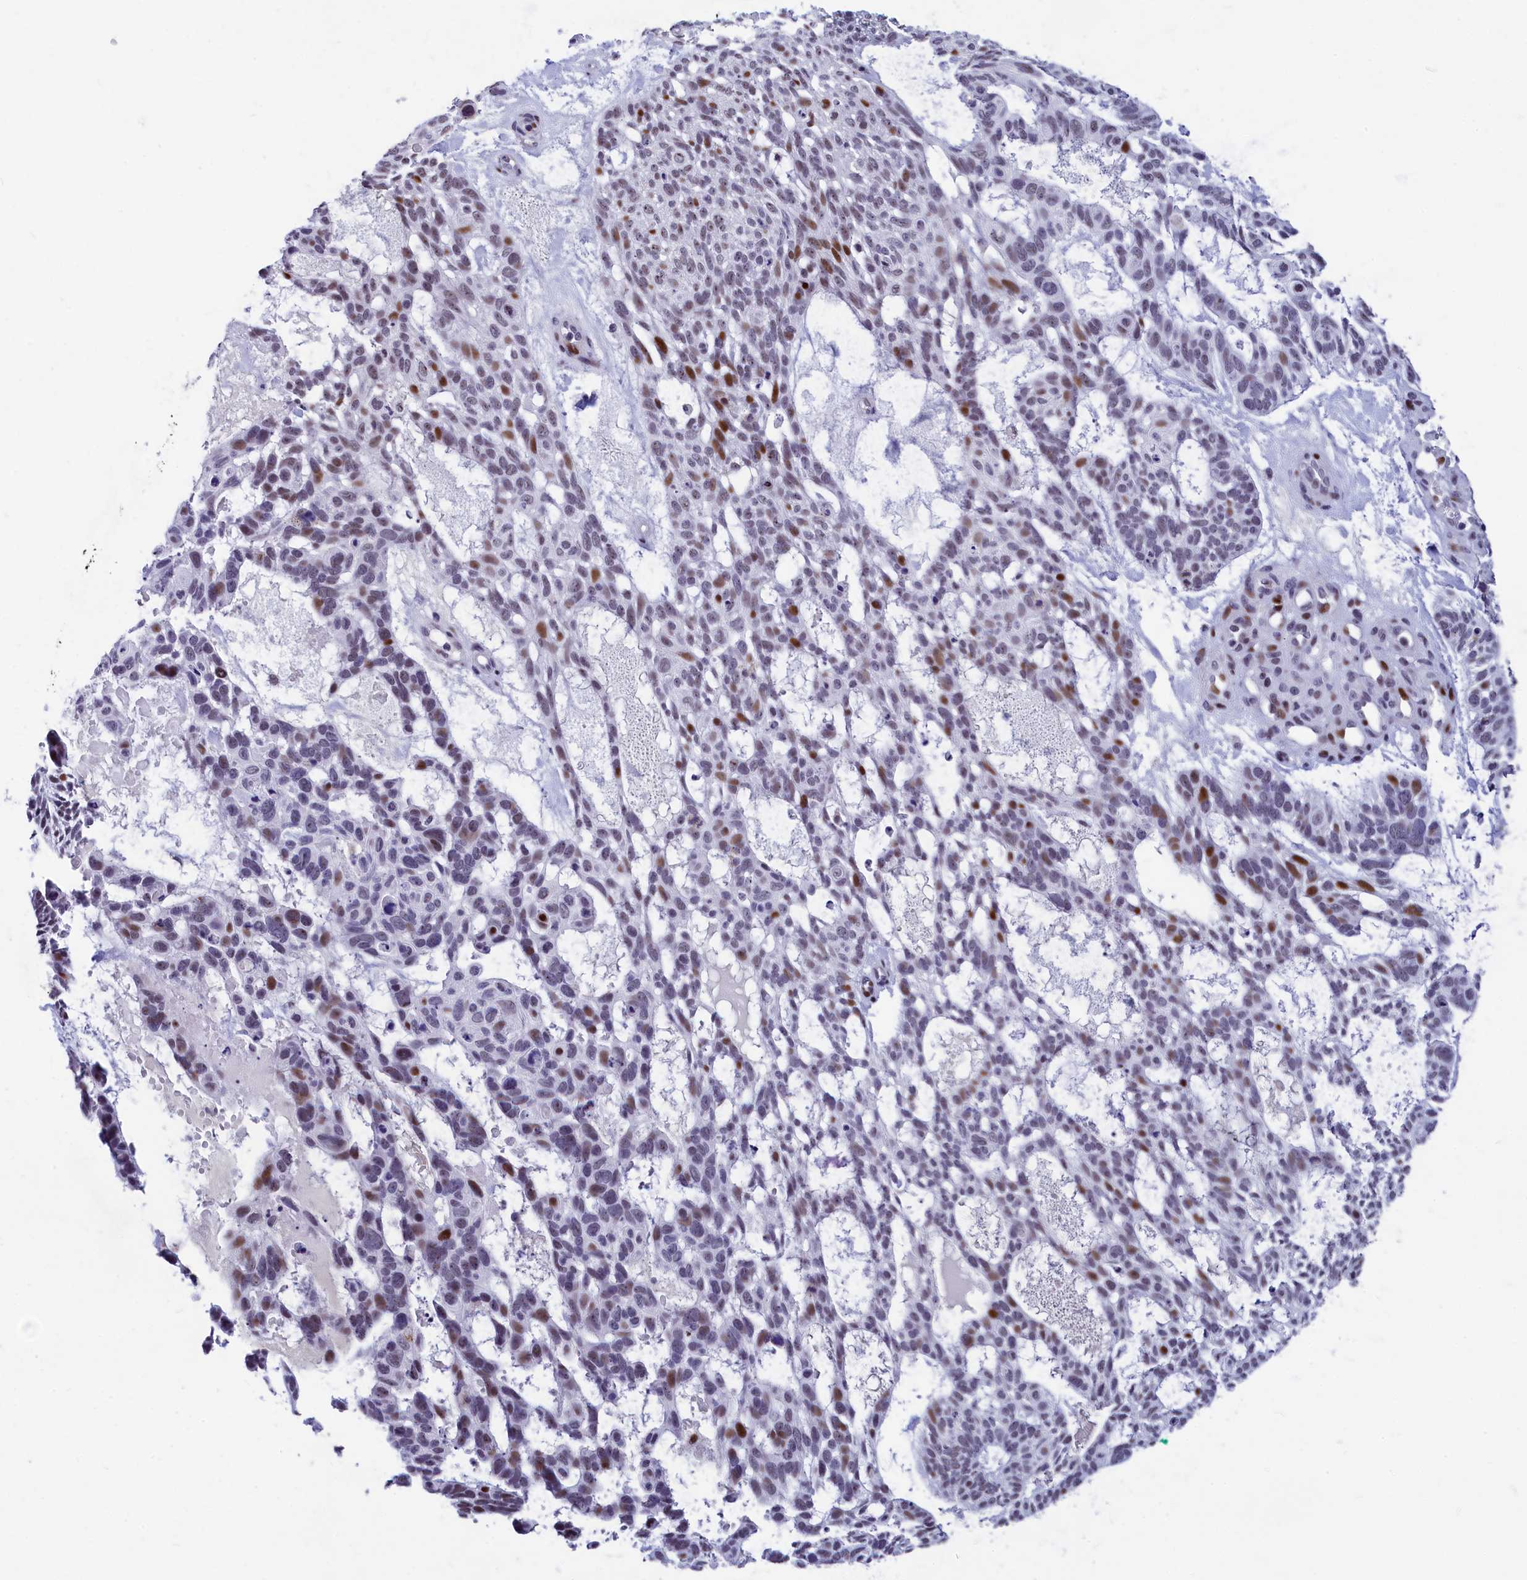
{"staining": {"intensity": "moderate", "quantity": "<25%", "location": "nuclear"}, "tissue": "skin cancer", "cell_type": "Tumor cells", "image_type": "cancer", "snomed": [{"axis": "morphology", "description": "Basal cell carcinoma"}, {"axis": "topography", "description": "Skin"}], "caption": "Tumor cells exhibit low levels of moderate nuclear staining in approximately <25% of cells in basal cell carcinoma (skin).", "gene": "NSA2", "patient": {"sex": "male", "age": 88}}